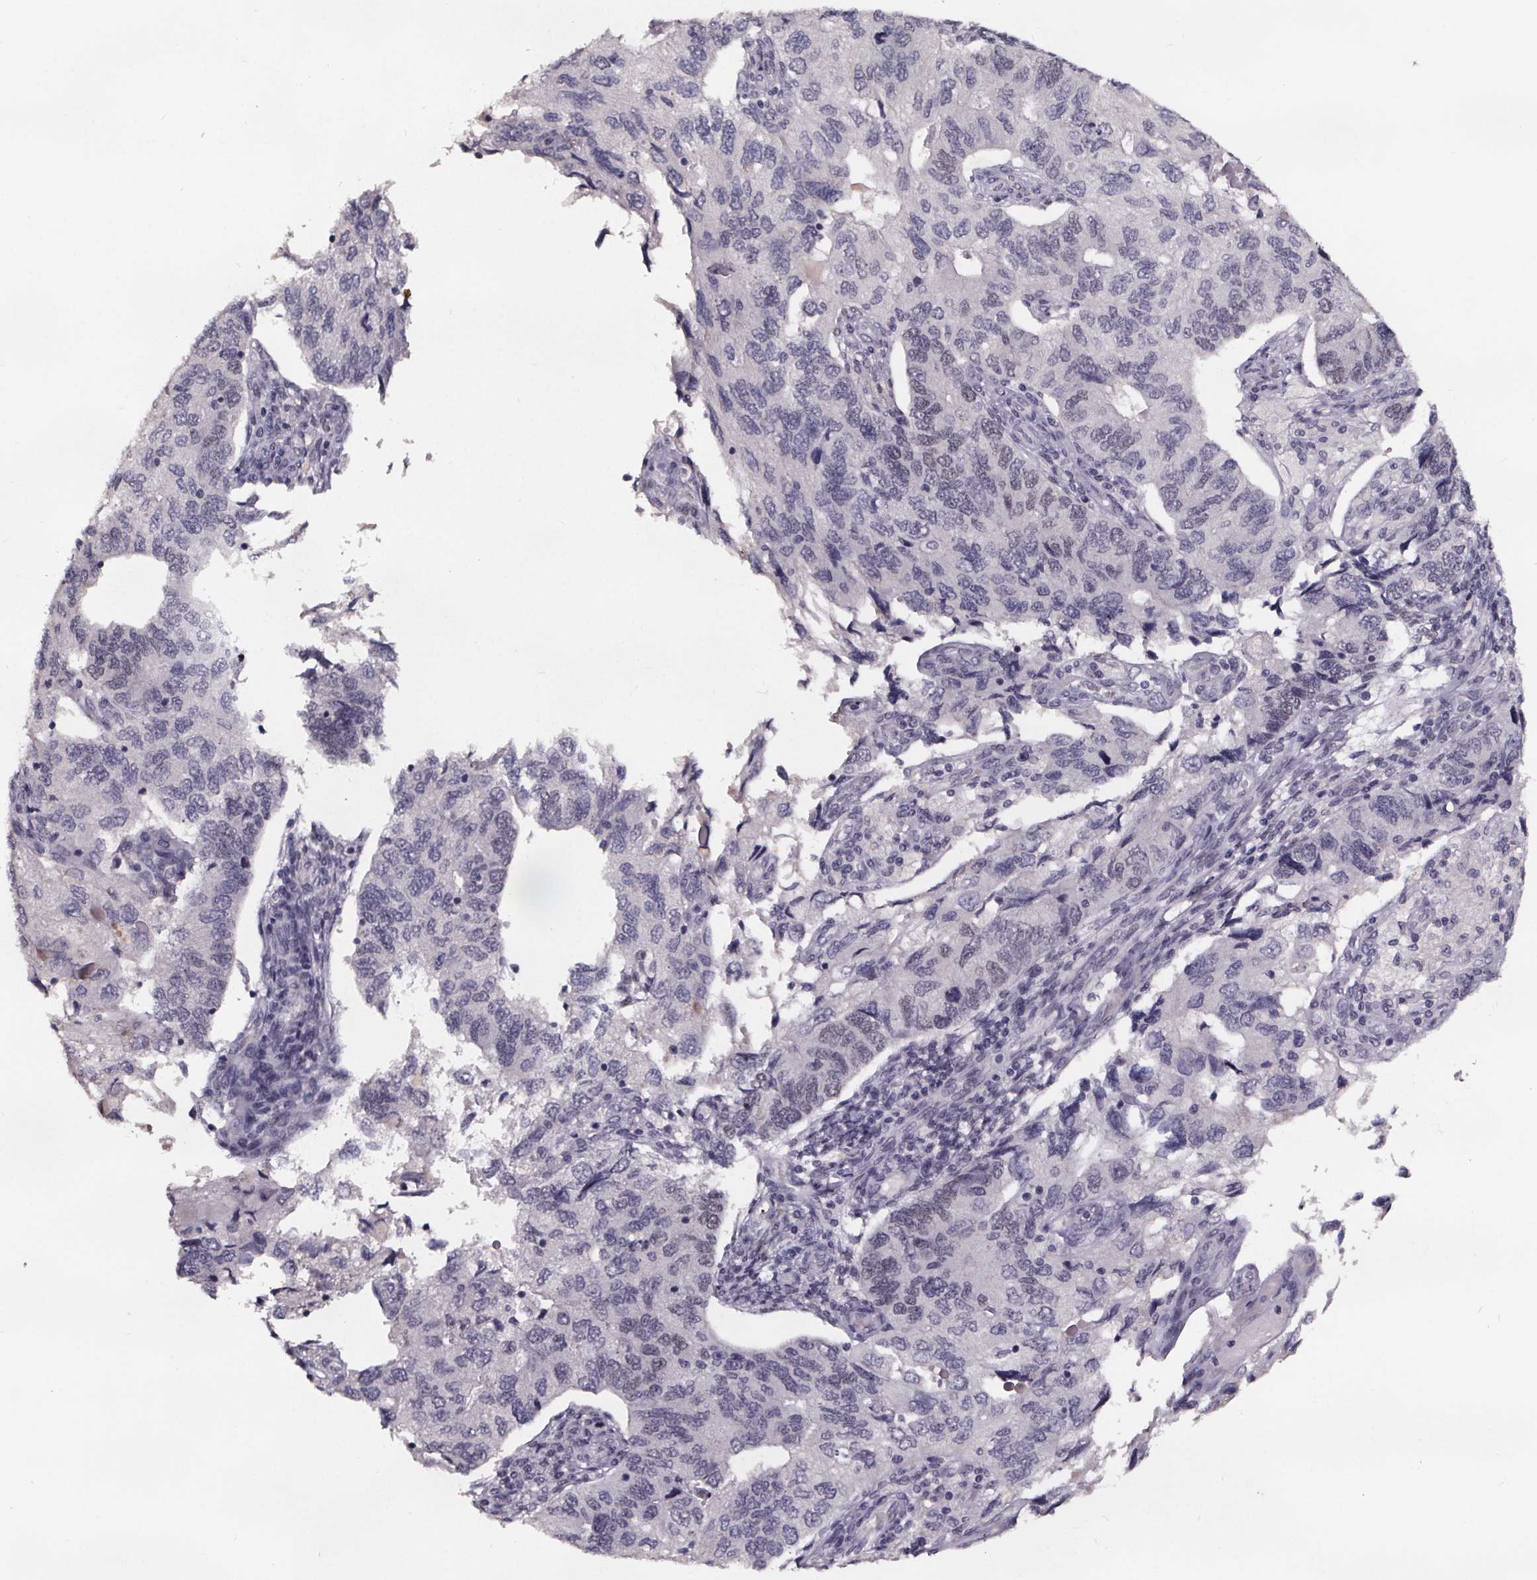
{"staining": {"intensity": "negative", "quantity": "none", "location": "none"}, "tissue": "endometrial cancer", "cell_type": "Tumor cells", "image_type": "cancer", "snomed": [{"axis": "morphology", "description": "Carcinoma, NOS"}, {"axis": "topography", "description": "Uterus"}], "caption": "Immunohistochemistry (IHC) micrograph of human endometrial carcinoma stained for a protein (brown), which reveals no positivity in tumor cells.", "gene": "AR", "patient": {"sex": "female", "age": 76}}